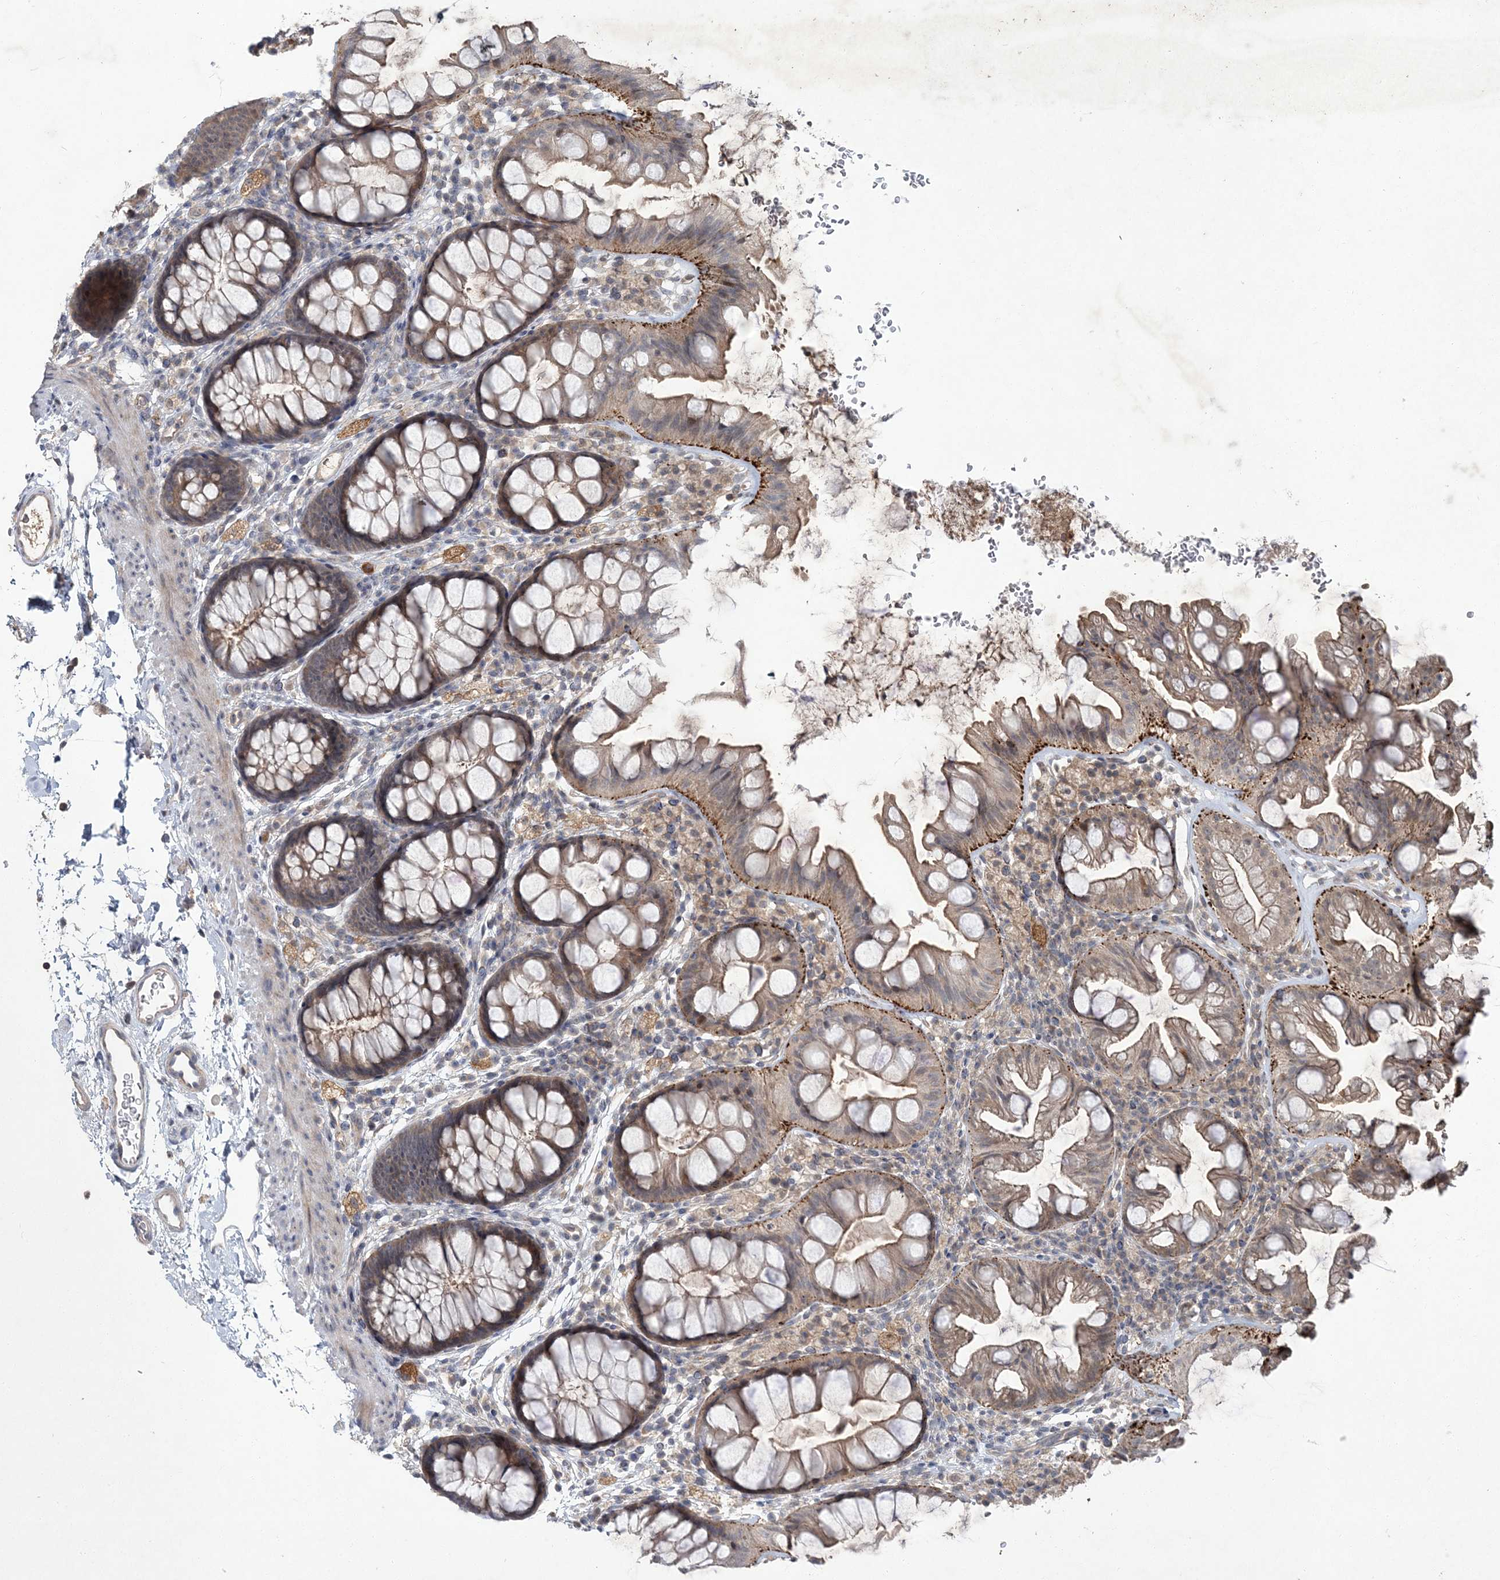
{"staining": {"intensity": "weak", "quantity": ">75%", "location": "cytoplasmic/membranous"}, "tissue": "colon", "cell_type": "Endothelial cells", "image_type": "normal", "snomed": [{"axis": "morphology", "description": "Normal tissue, NOS"}, {"axis": "topography", "description": "Colon"}], "caption": "About >75% of endothelial cells in normal colon exhibit weak cytoplasmic/membranous protein positivity as visualized by brown immunohistochemical staining.", "gene": "RNF25", "patient": {"sex": "female", "age": 62}}